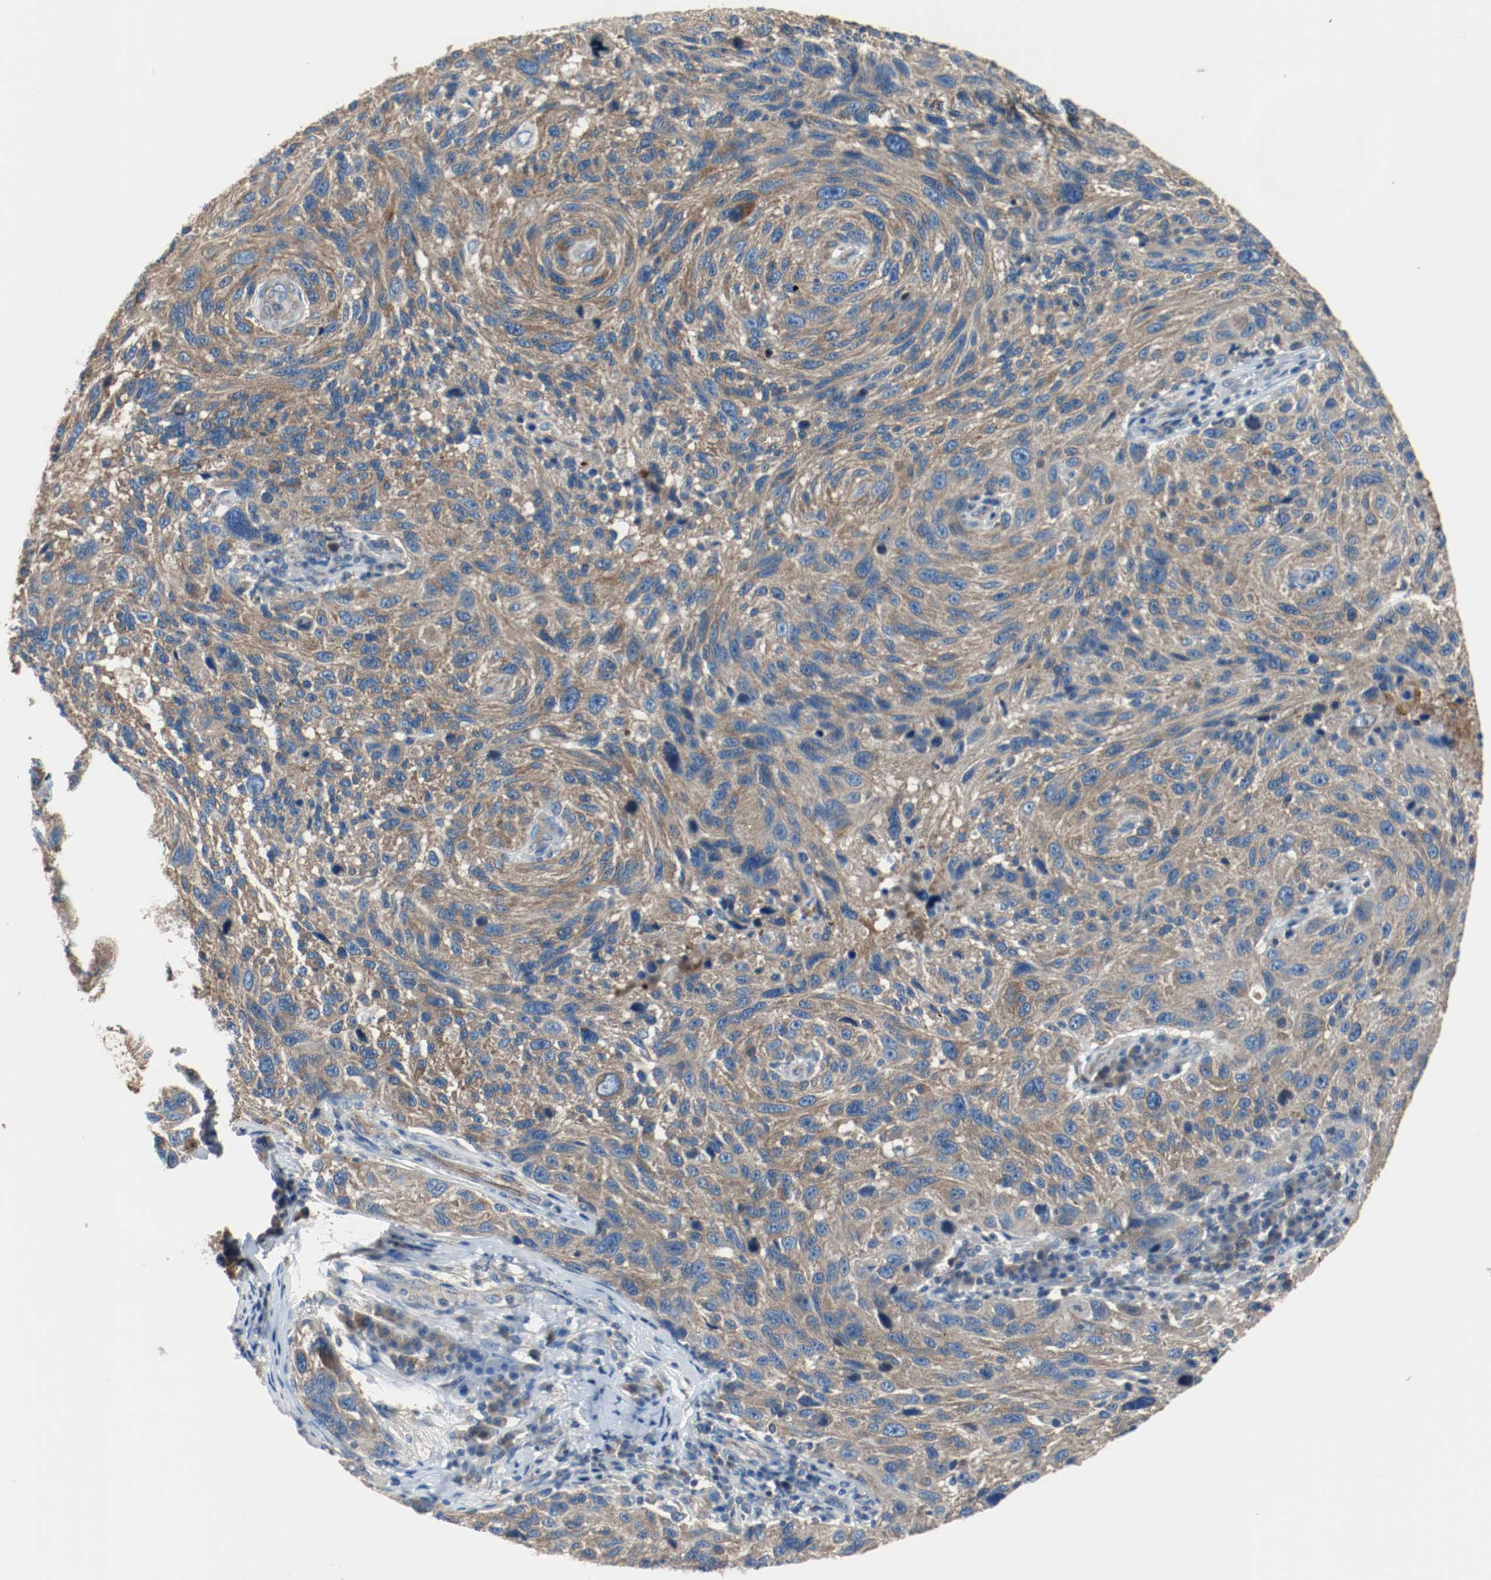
{"staining": {"intensity": "moderate", "quantity": ">75%", "location": "cytoplasmic/membranous"}, "tissue": "melanoma", "cell_type": "Tumor cells", "image_type": "cancer", "snomed": [{"axis": "morphology", "description": "Malignant melanoma, NOS"}, {"axis": "topography", "description": "Skin"}], "caption": "Protein staining of melanoma tissue displays moderate cytoplasmic/membranous positivity in about >75% of tumor cells.", "gene": "TUBA3D", "patient": {"sex": "male", "age": 53}}